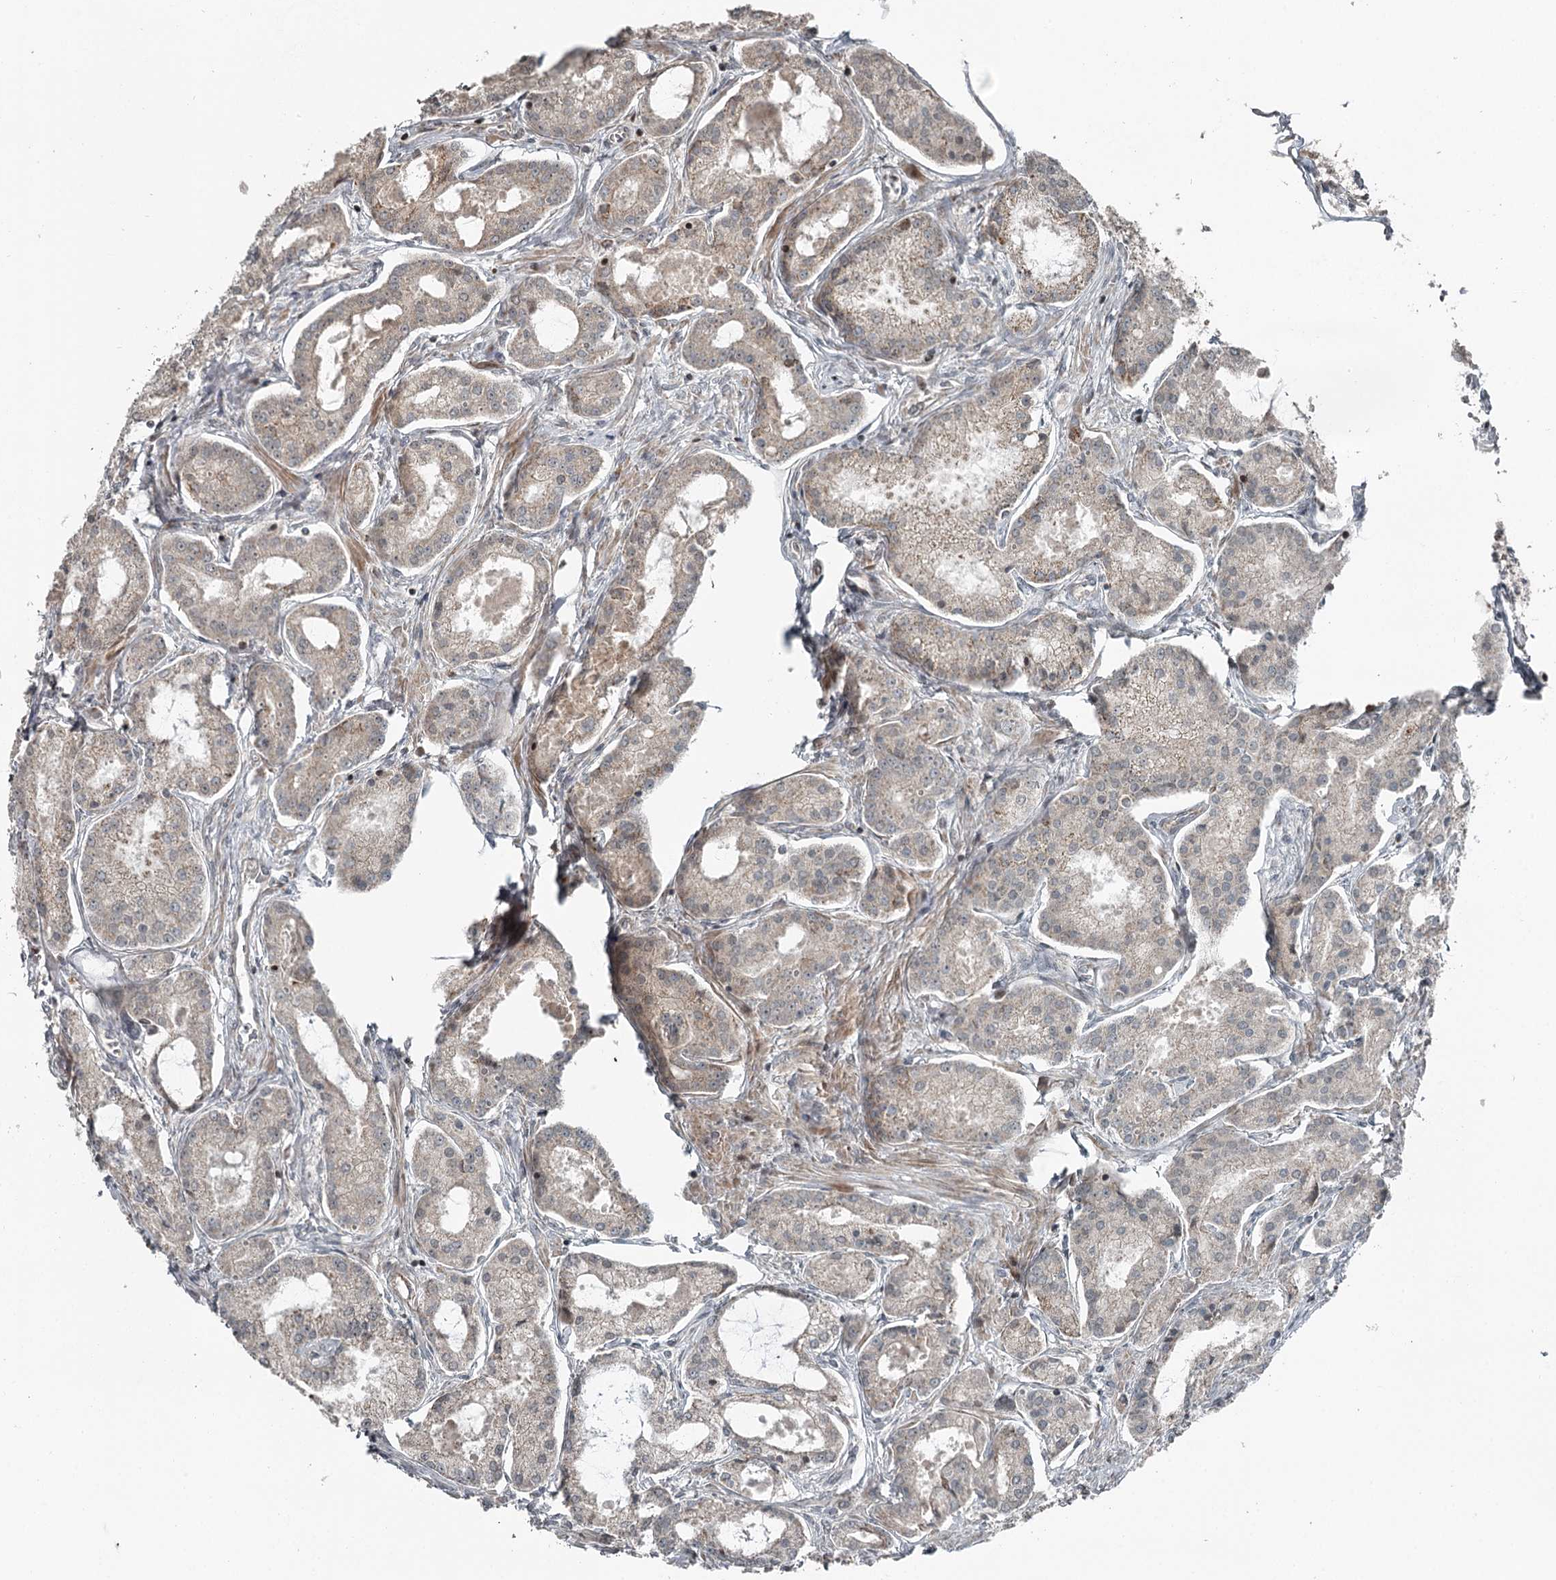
{"staining": {"intensity": "weak", "quantity": "25%-75%", "location": "cytoplasmic/membranous"}, "tissue": "prostate cancer", "cell_type": "Tumor cells", "image_type": "cancer", "snomed": [{"axis": "morphology", "description": "Adenocarcinoma, Low grade"}, {"axis": "topography", "description": "Prostate"}], "caption": "A brown stain highlights weak cytoplasmic/membranous staining of a protein in prostate cancer (adenocarcinoma (low-grade)) tumor cells.", "gene": "RASSF8", "patient": {"sex": "male", "age": 68}}